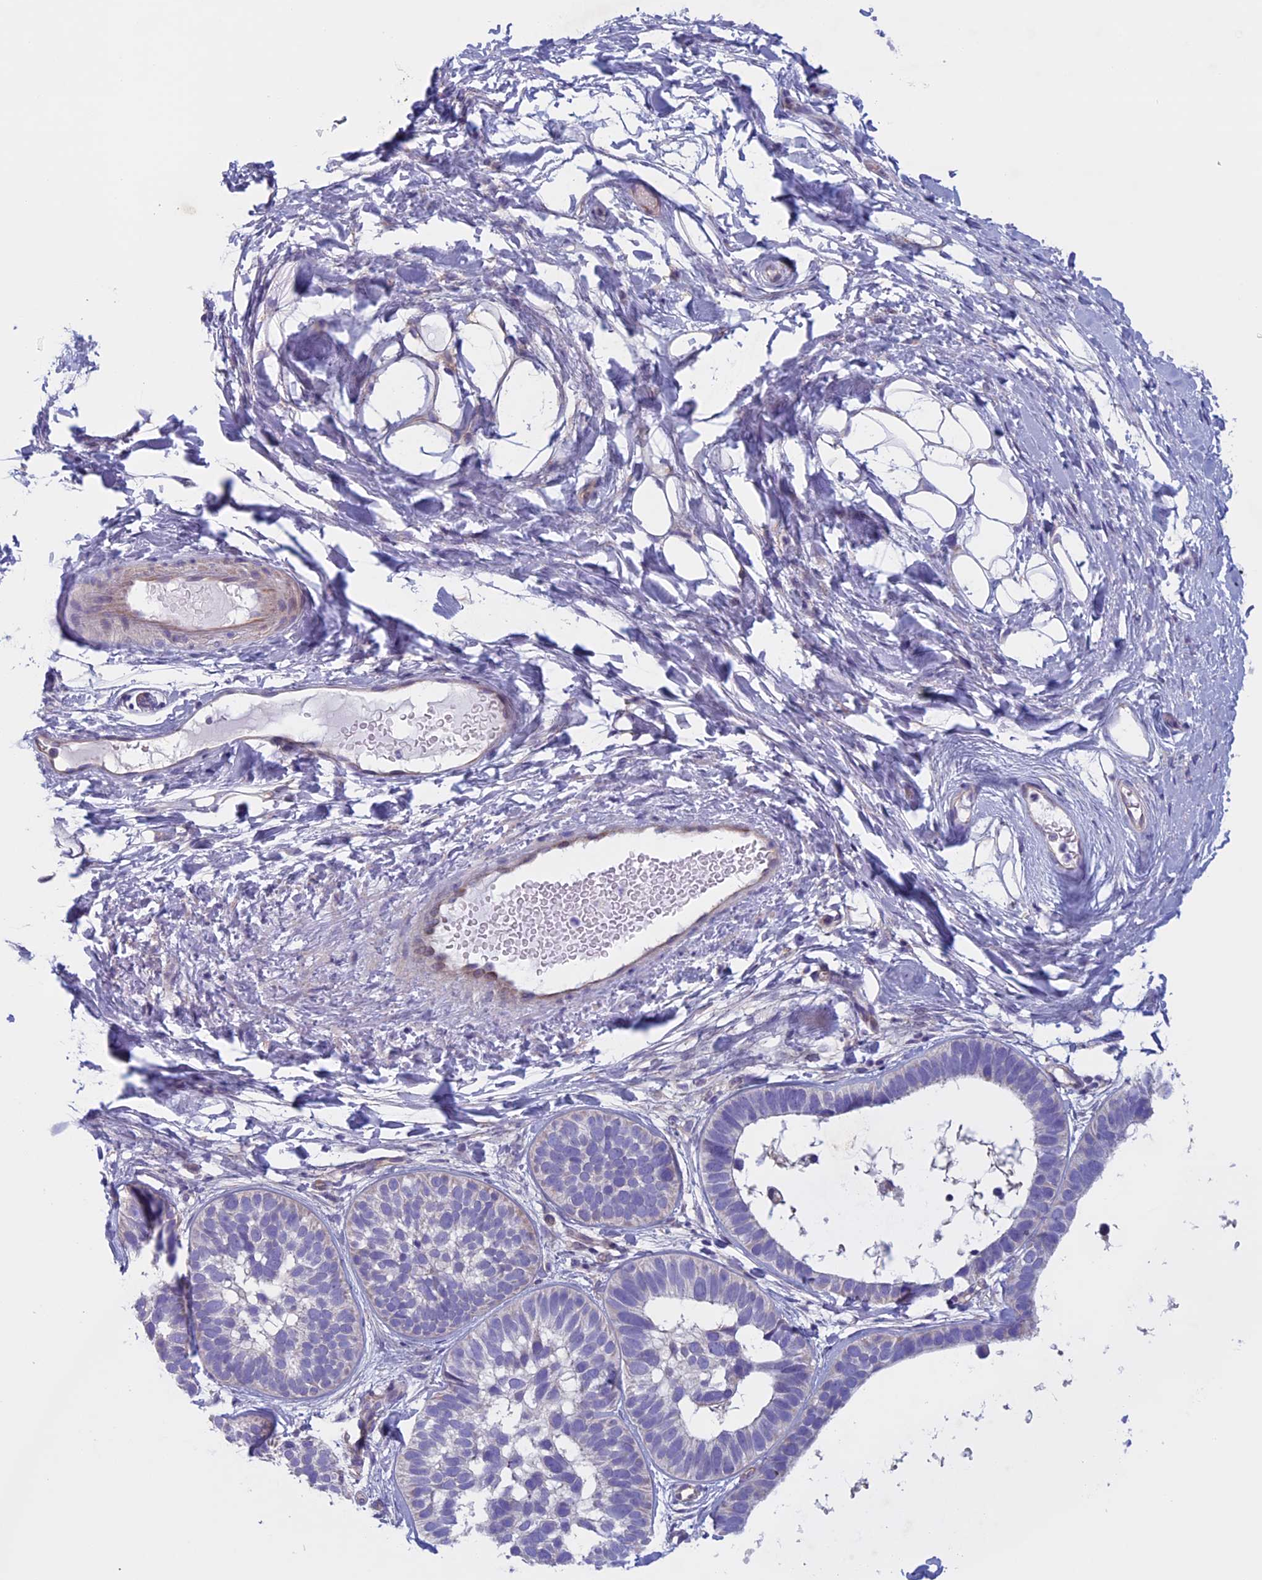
{"staining": {"intensity": "negative", "quantity": "none", "location": "none"}, "tissue": "skin cancer", "cell_type": "Tumor cells", "image_type": "cancer", "snomed": [{"axis": "morphology", "description": "Basal cell carcinoma"}, {"axis": "topography", "description": "Skin"}], "caption": "A high-resolution photomicrograph shows immunohistochemistry (IHC) staining of basal cell carcinoma (skin), which reveals no significant expression in tumor cells. The staining is performed using DAB brown chromogen with nuclei counter-stained in using hematoxylin.", "gene": "CNOT6L", "patient": {"sex": "male", "age": 62}}